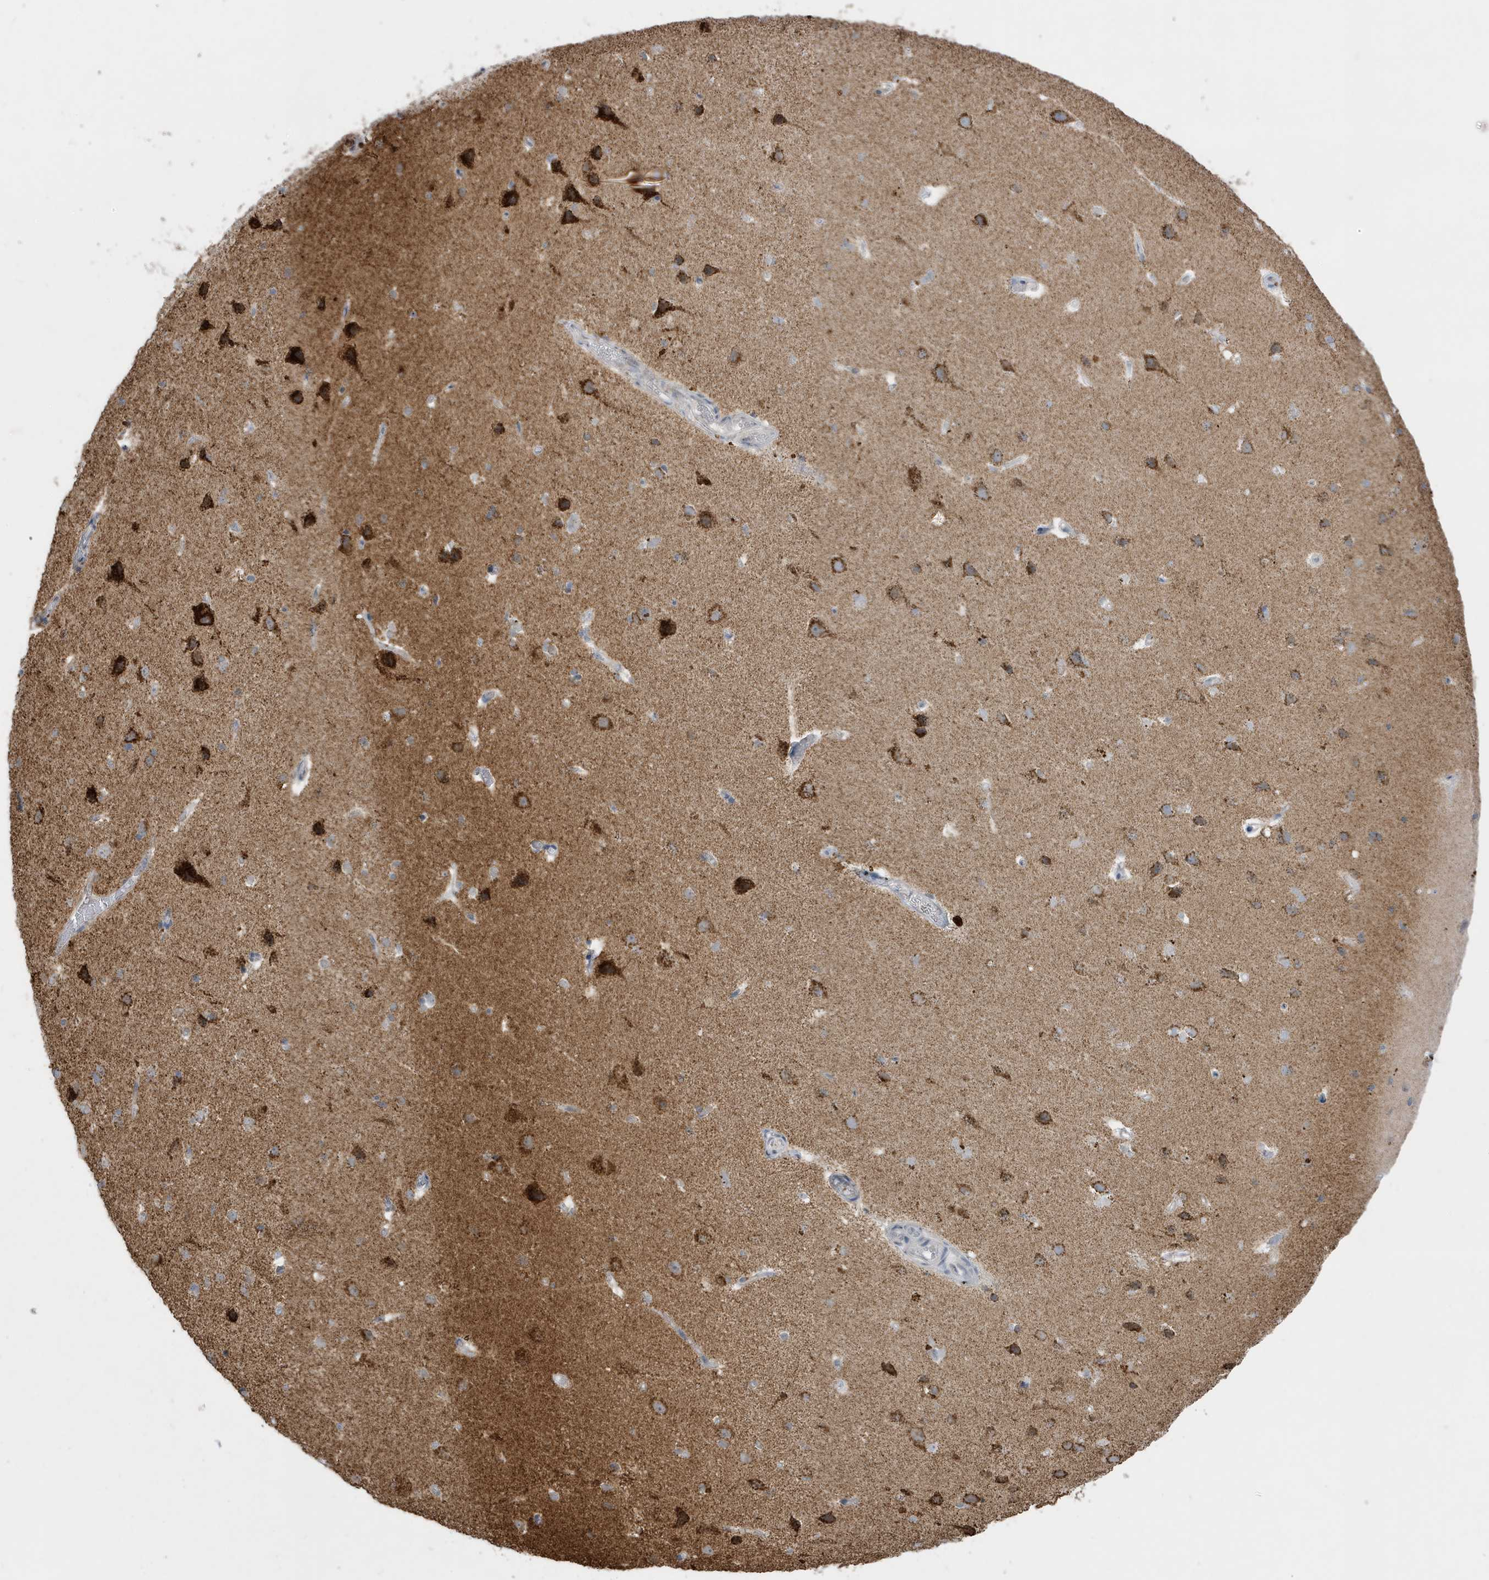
{"staining": {"intensity": "negative", "quantity": "none", "location": "none"}, "tissue": "cerebral cortex", "cell_type": "Endothelial cells", "image_type": "normal", "snomed": [{"axis": "morphology", "description": "Normal tissue, NOS"}, {"axis": "topography", "description": "Cerebral cortex"}], "caption": "Immunohistochemistry histopathology image of benign cerebral cortex stained for a protein (brown), which demonstrates no positivity in endothelial cells. Brightfield microscopy of IHC stained with DAB (3,3'-diaminobenzidine) (brown) and hematoxylin (blue), captured at high magnification.", "gene": "FNDC1", "patient": {"sex": "male", "age": 34}}